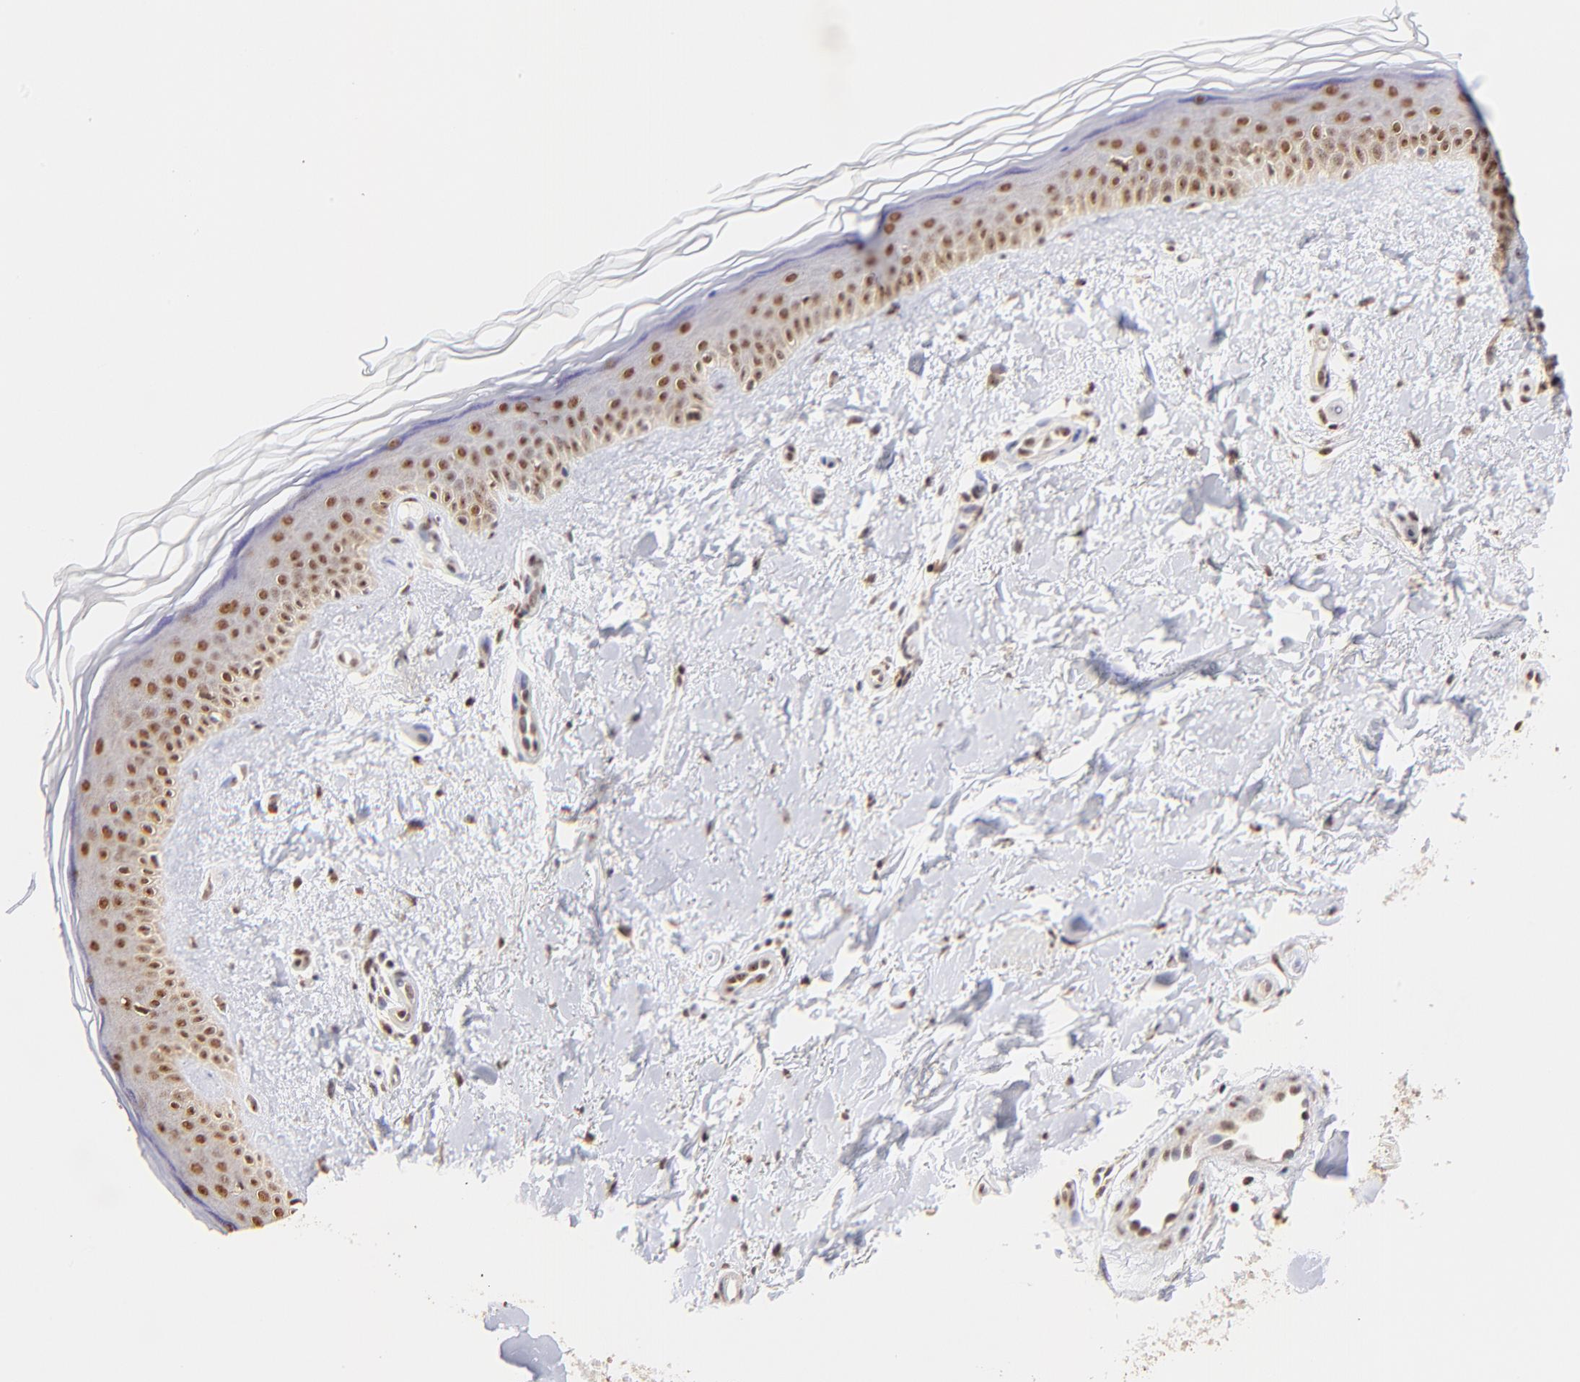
{"staining": {"intensity": "moderate", "quantity": "25%-75%", "location": "cytoplasmic/membranous"}, "tissue": "skin", "cell_type": "Fibroblasts", "image_type": "normal", "snomed": [{"axis": "morphology", "description": "Normal tissue, NOS"}, {"axis": "topography", "description": "Skin"}], "caption": "Moderate cytoplasmic/membranous positivity for a protein is appreciated in about 25%-75% of fibroblasts of unremarkable skin using immunohistochemistry (IHC).", "gene": "ZNF670", "patient": {"sex": "female", "age": 19}}